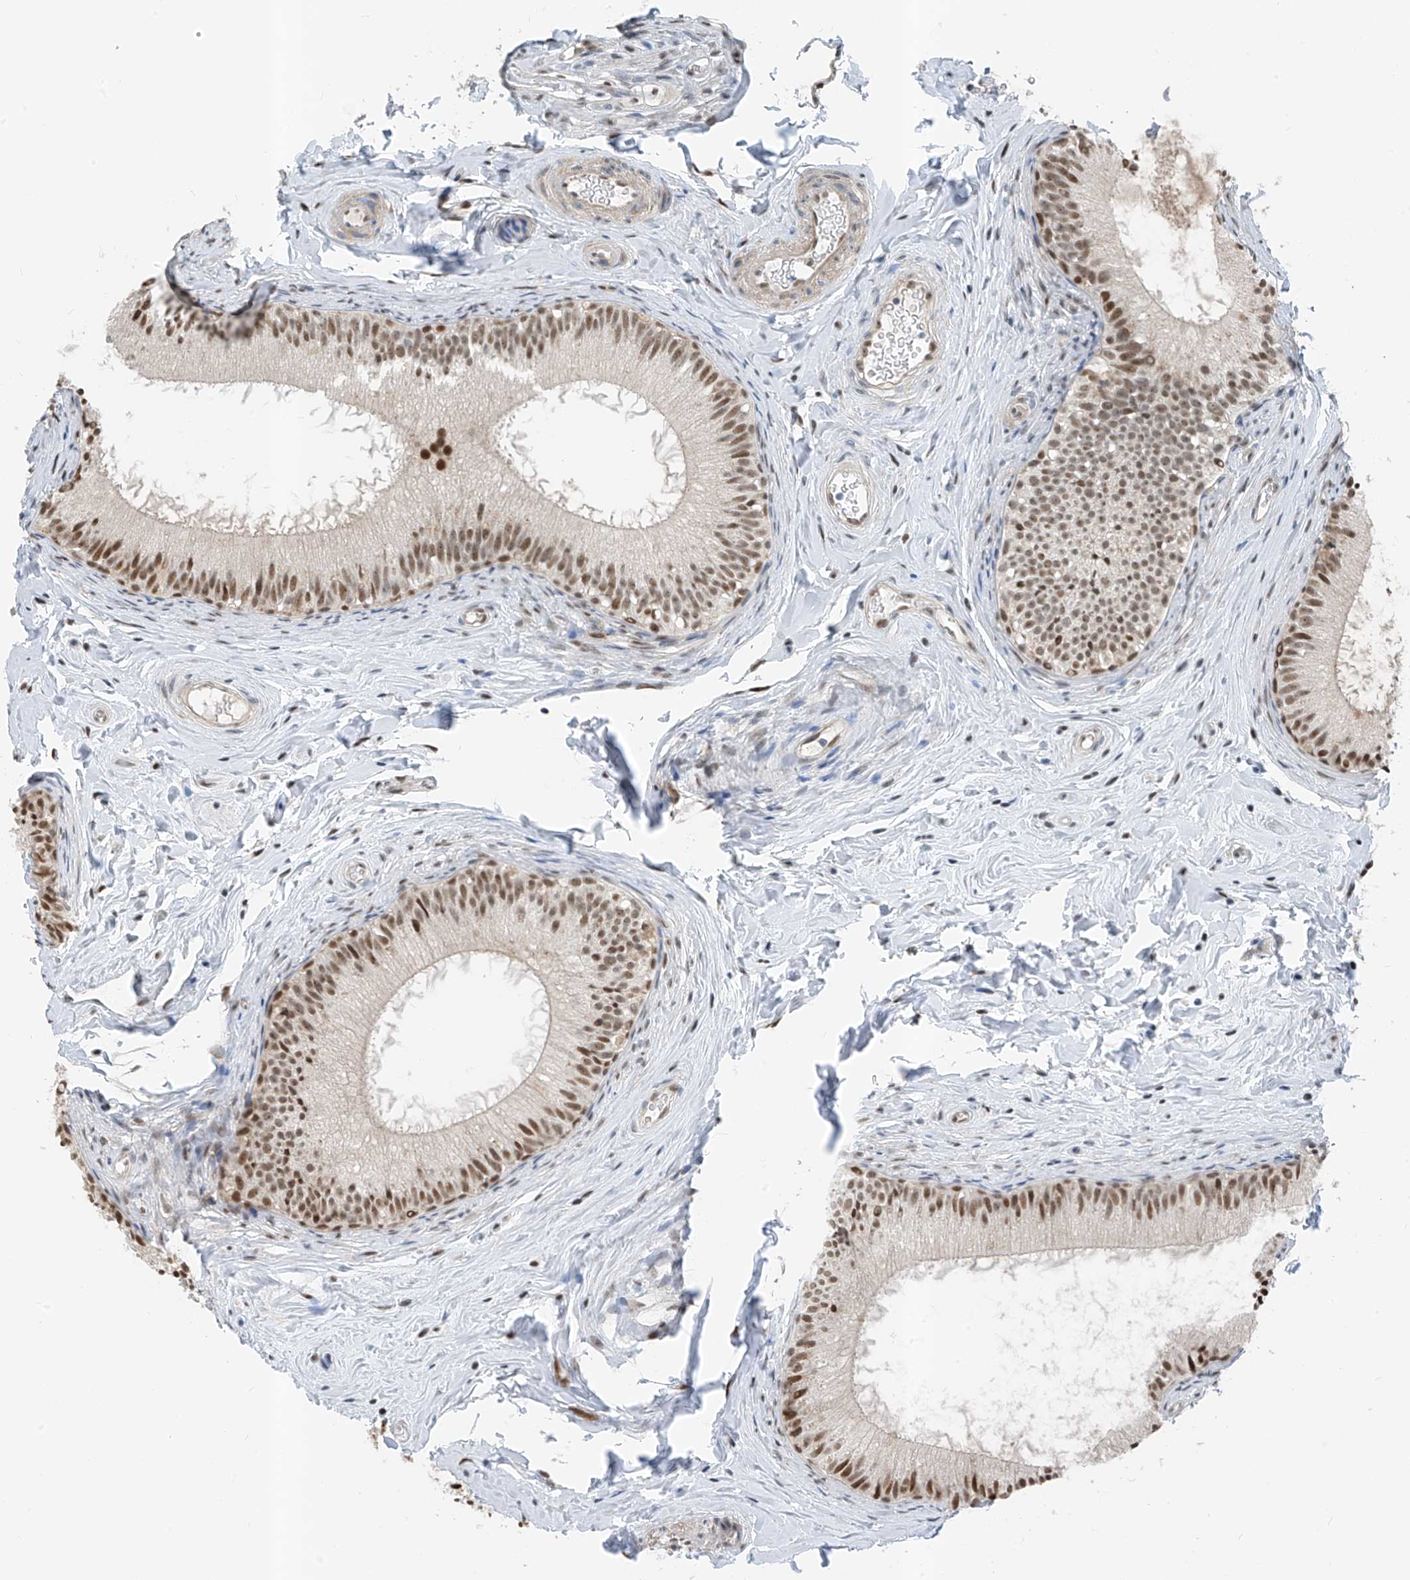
{"staining": {"intensity": "moderate", "quantity": ">75%", "location": "nuclear"}, "tissue": "epididymis", "cell_type": "Glandular cells", "image_type": "normal", "snomed": [{"axis": "morphology", "description": "Normal tissue, NOS"}, {"axis": "topography", "description": "Epididymis"}], "caption": "Protein staining of unremarkable epididymis shows moderate nuclear positivity in approximately >75% of glandular cells.", "gene": "RBP7", "patient": {"sex": "male", "age": 34}}